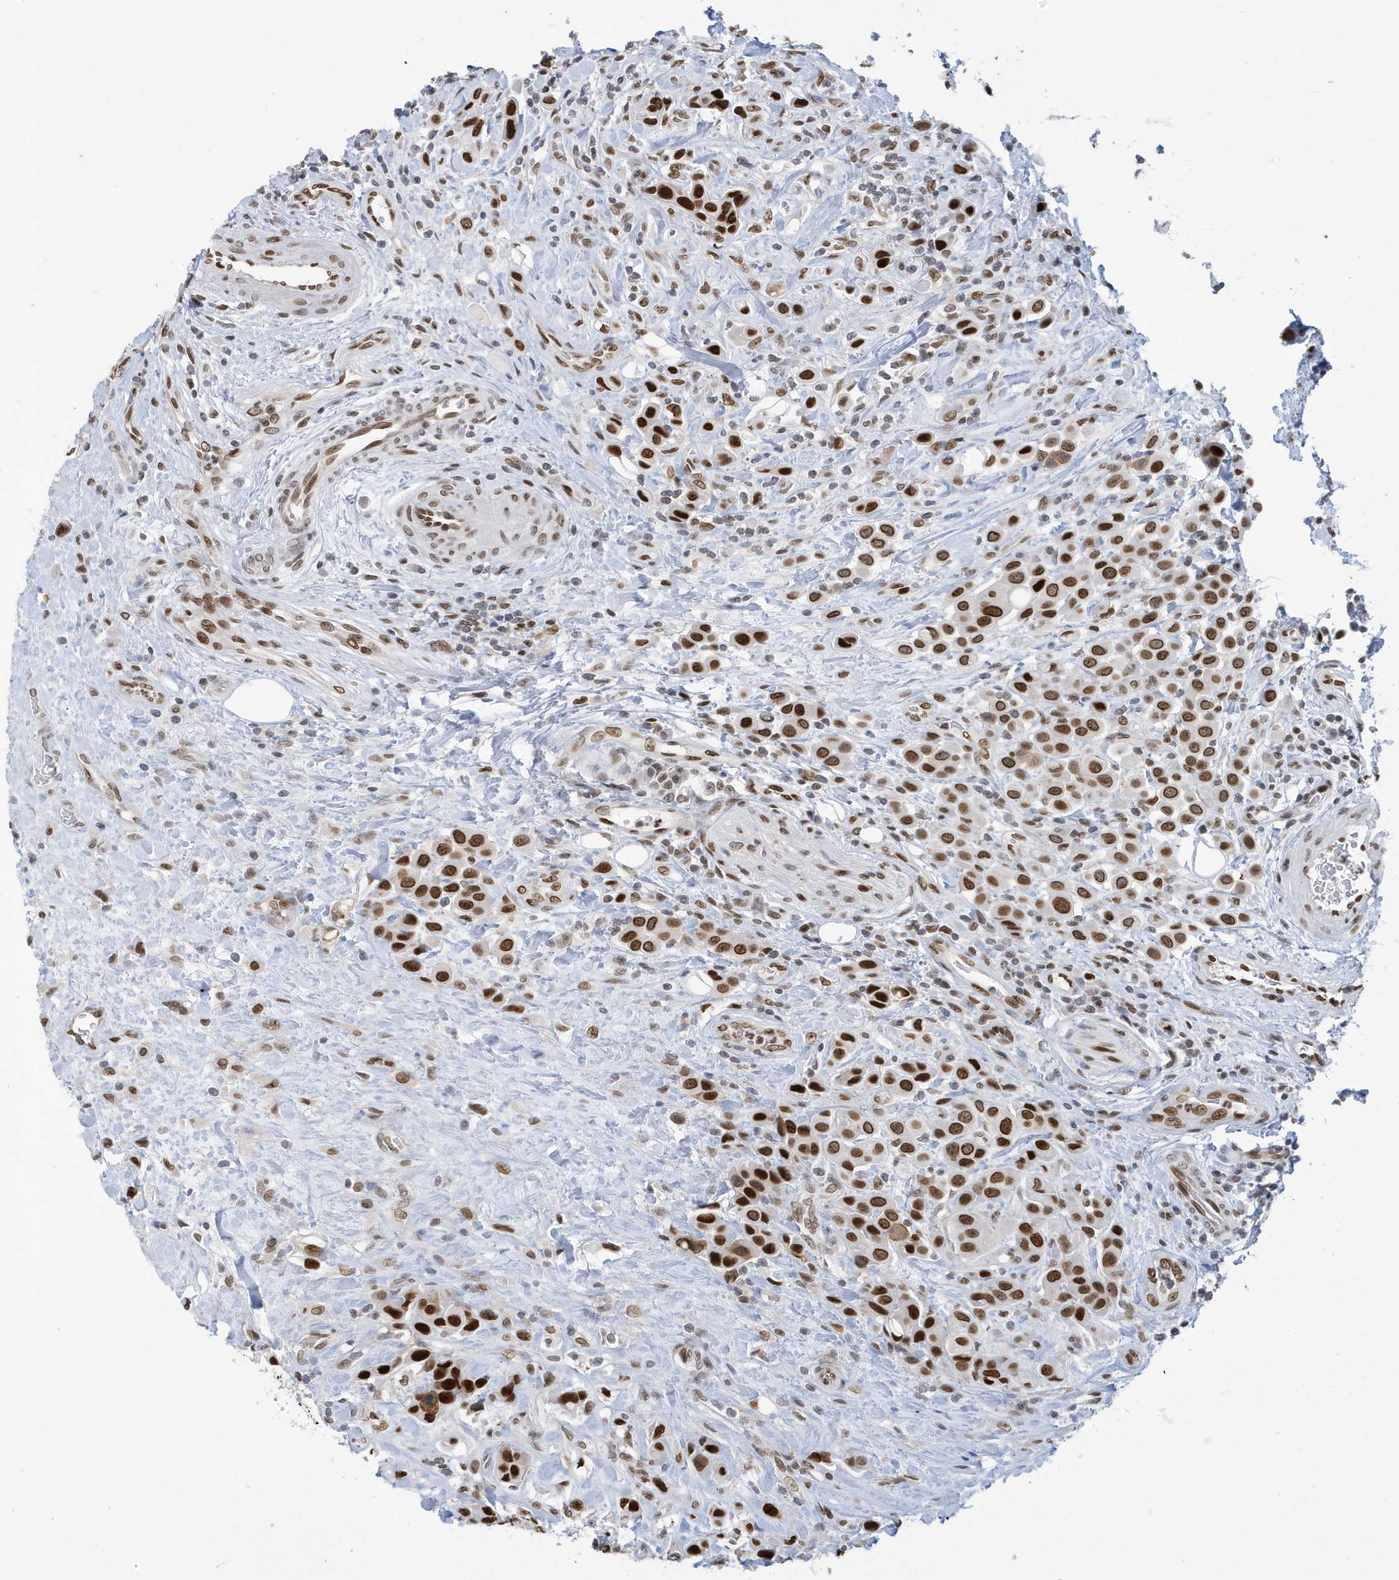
{"staining": {"intensity": "strong", "quantity": ">75%", "location": "nuclear"}, "tissue": "urothelial cancer", "cell_type": "Tumor cells", "image_type": "cancer", "snomed": [{"axis": "morphology", "description": "Urothelial carcinoma, High grade"}, {"axis": "topography", "description": "Urinary bladder"}], "caption": "Human high-grade urothelial carcinoma stained with a brown dye displays strong nuclear positive positivity in about >75% of tumor cells.", "gene": "PCYT1A", "patient": {"sex": "male", "age": 50}}